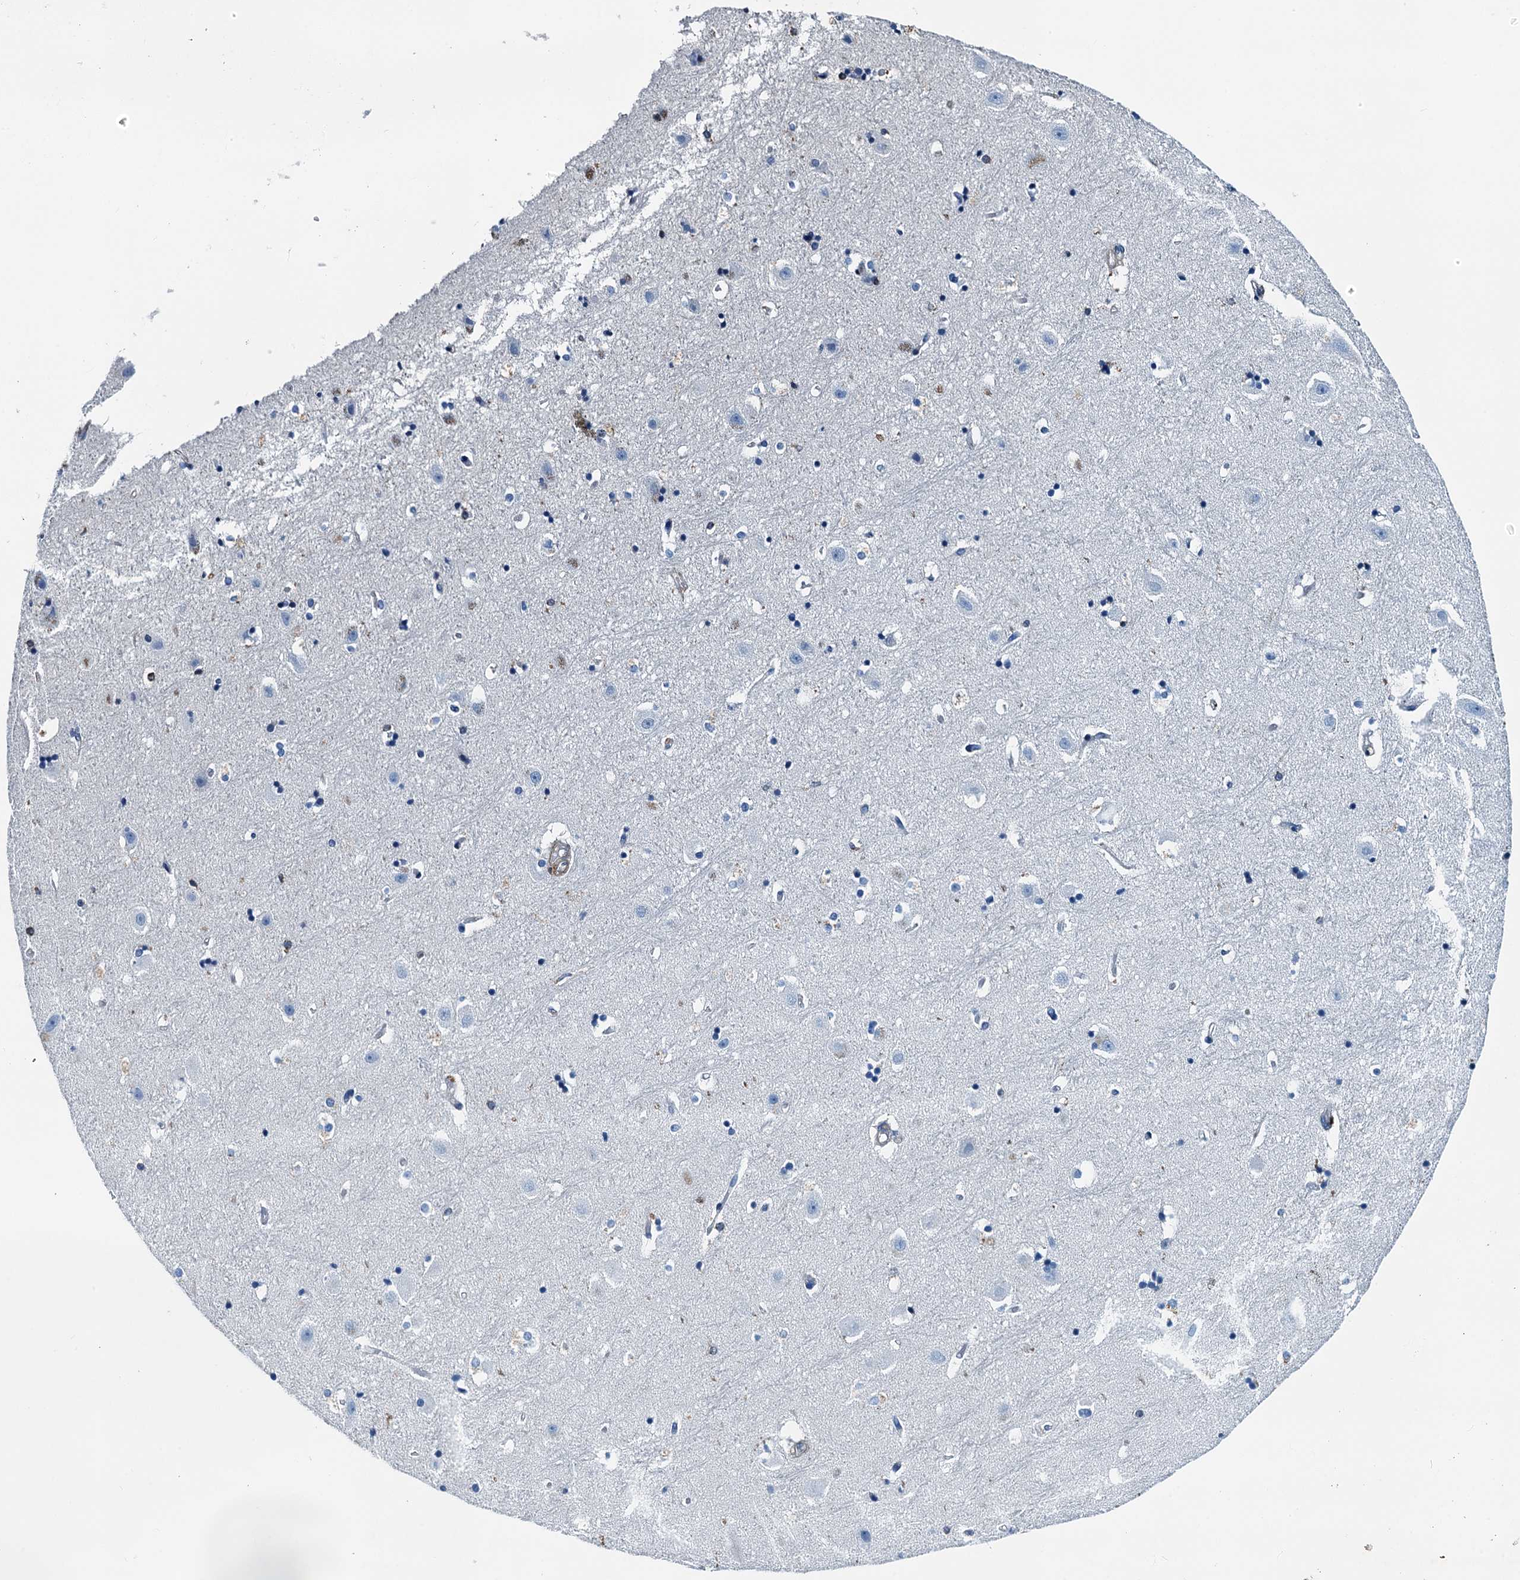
{"staining": {"intensity": "negative", "quantity": "none", "location": "none"}, "tissue": "hippocampus", "cell_type": "Glial cells", "image_type": "normal", "snomed": [{"axis": "morphology", "description": "Normal tissue, NOS"}, {"axis": "topography", "description": "Hippocampus"}], "caption": "This is an immunohistochemistry photomicrograph of normal human hippocampus. There is no expression in glial cells.", "gene": "RAB3IL1", "patient": {"sex": "female", "age": 52}}